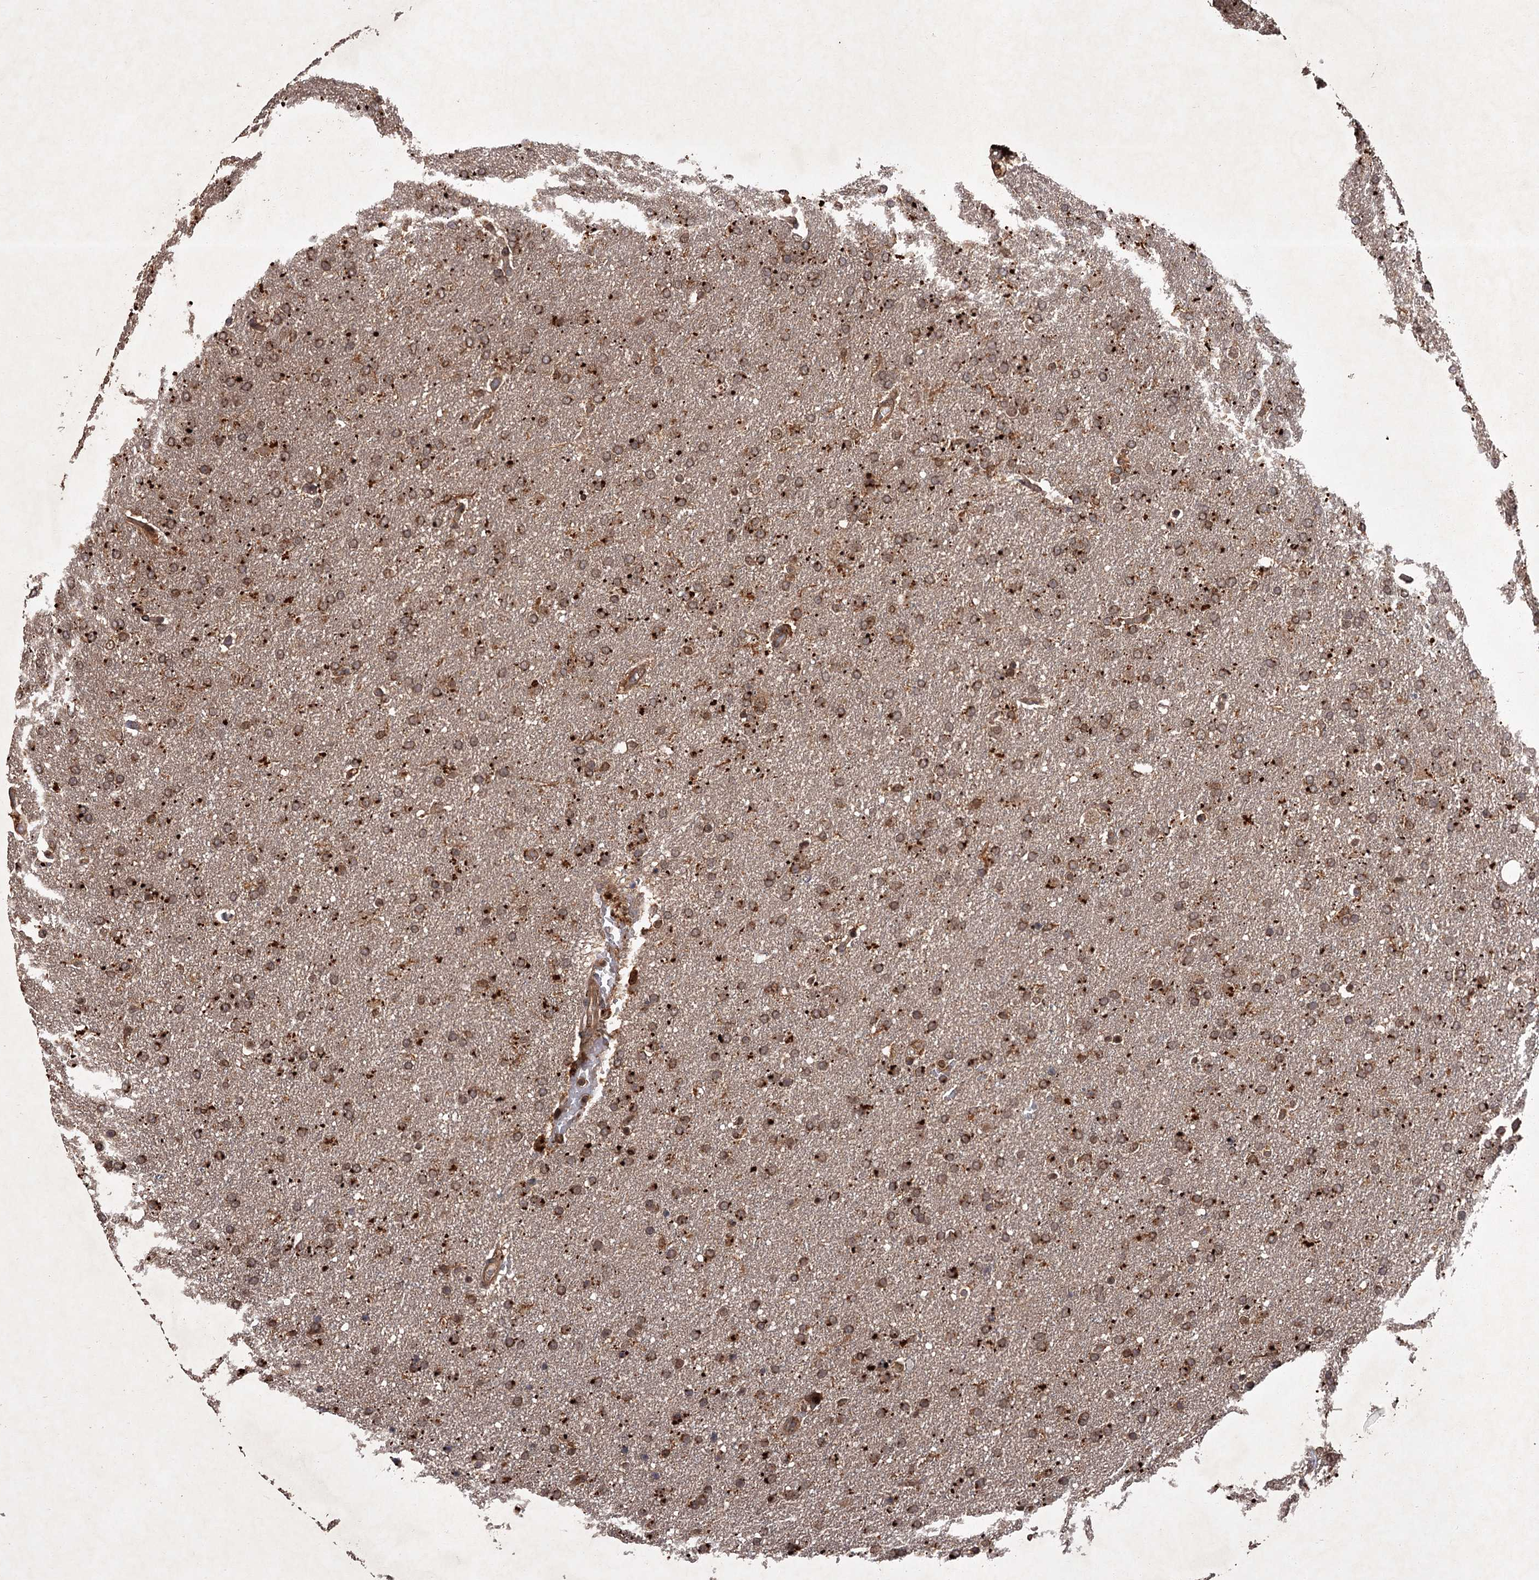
{"staining": {"intensity": "moderate", "quantity": ">75%", "location": "cytoplasmic/membranous,nuclear"}, "tissue": "glioma", "cell_type": "Tumor cells", "image_type": "cancer", "snomed": [{"axis": "morphology", "description": "Glioma, malignant, High grade"}, {"axis": "topography", "description": "Brain"}], "caption": "Tumor cells exhibit medium levels of moderate cytoplasmic/membranous and nuclear staining in about >75% of cells in human malignant glioma (high-grade). (DAB IHC, brown staining for protein, blue staining for nuclei).", "gene": "TBC1D23", "patient": {"sex": "male", "age": 72}}